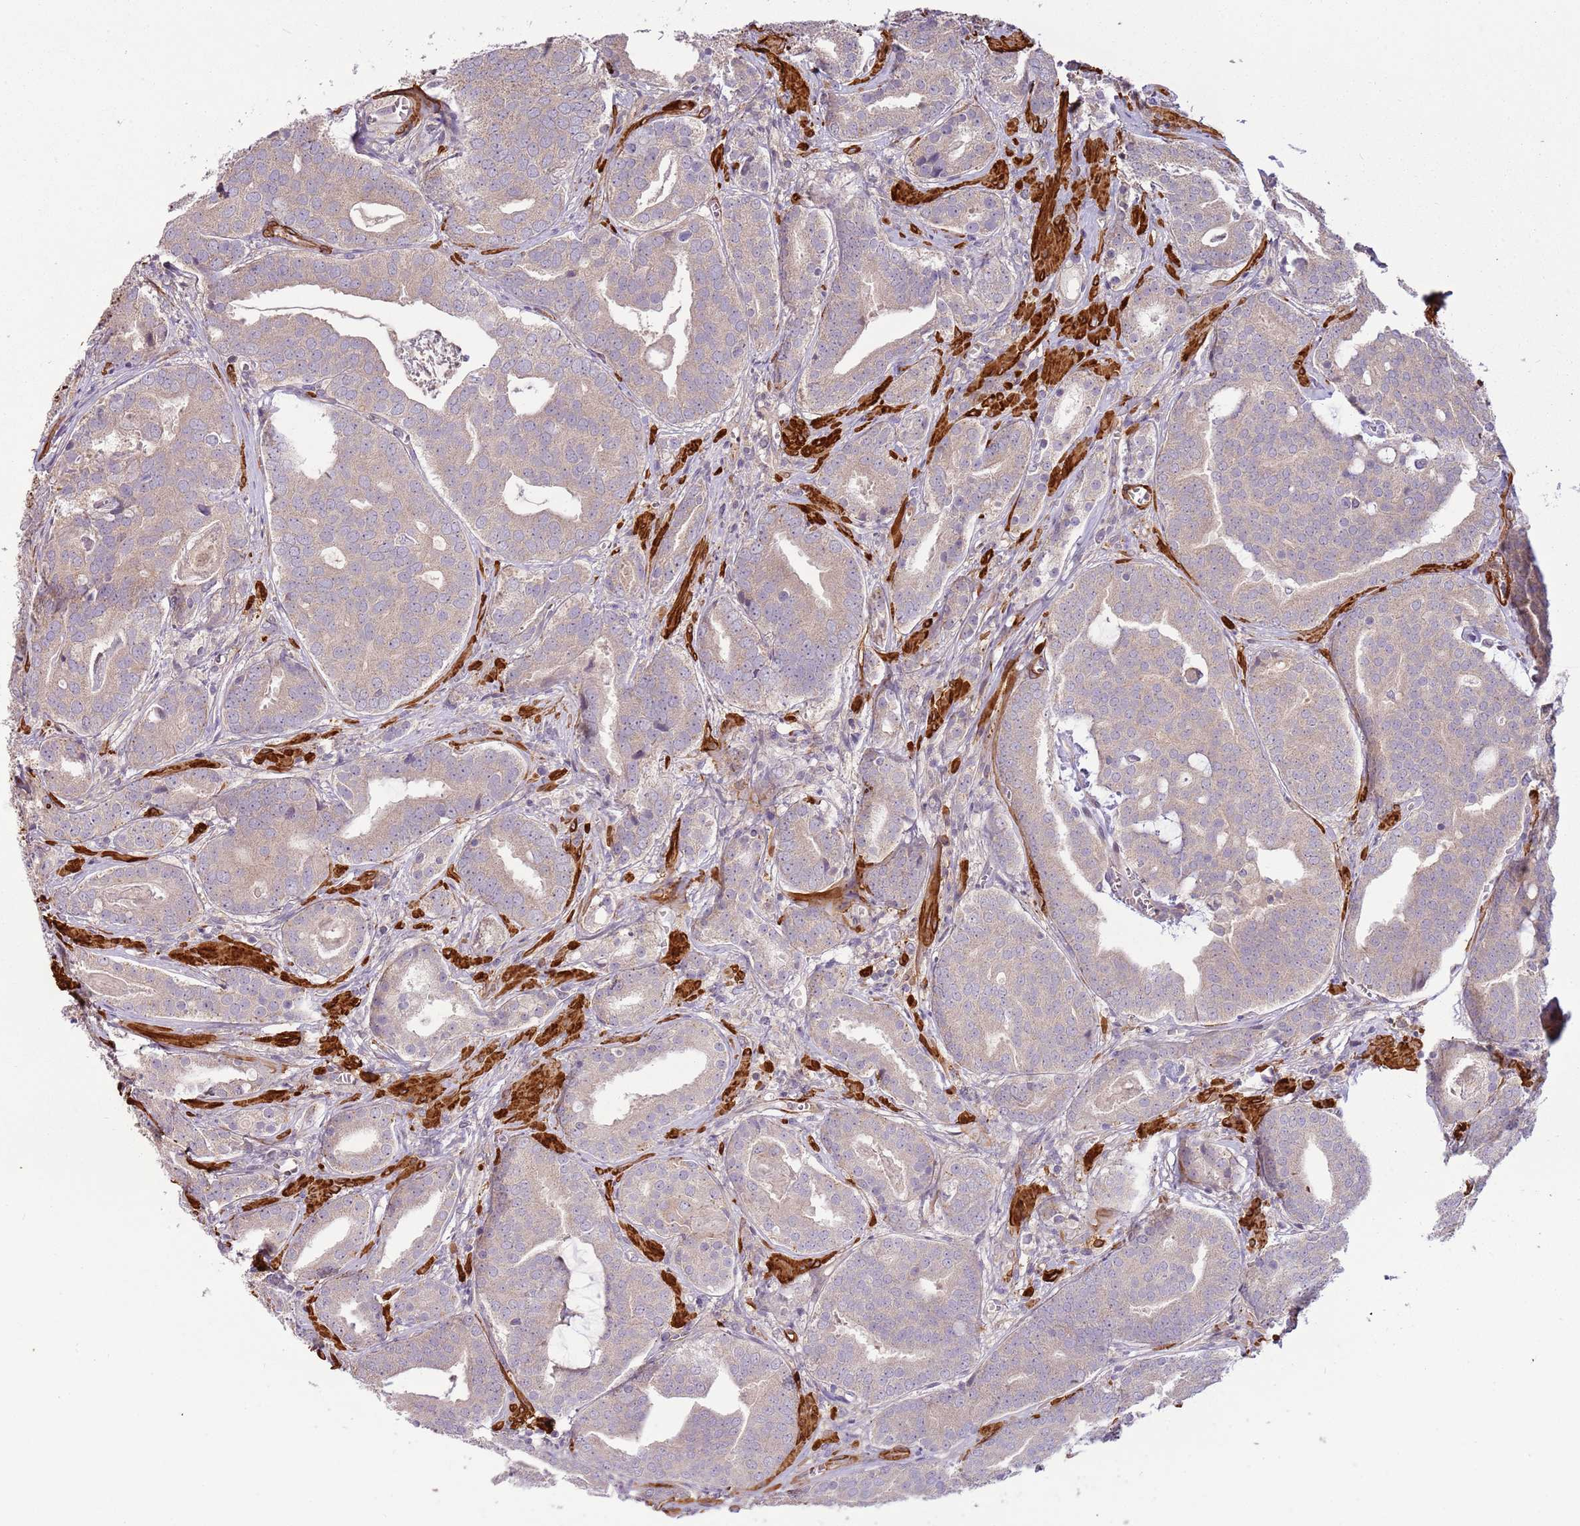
{"staining": {"intensity": "negative", "quantity": "none", "location": "none"}, "tissue": "prostate cancer", "cell_type": "Tumor cells", "image_type": "cancer", "snomed": [{"axis": "morphology", "description": "Adenocarcinoma, High grade"}, {"axis": "topography", "description": "Prostate"}], "caption": "Tumor cells show no significant protein staining in prostate cancer (high-grade adenocarcinoma).", "gene": "RNF128", "patient": {"sex": "male", "age": 55}}